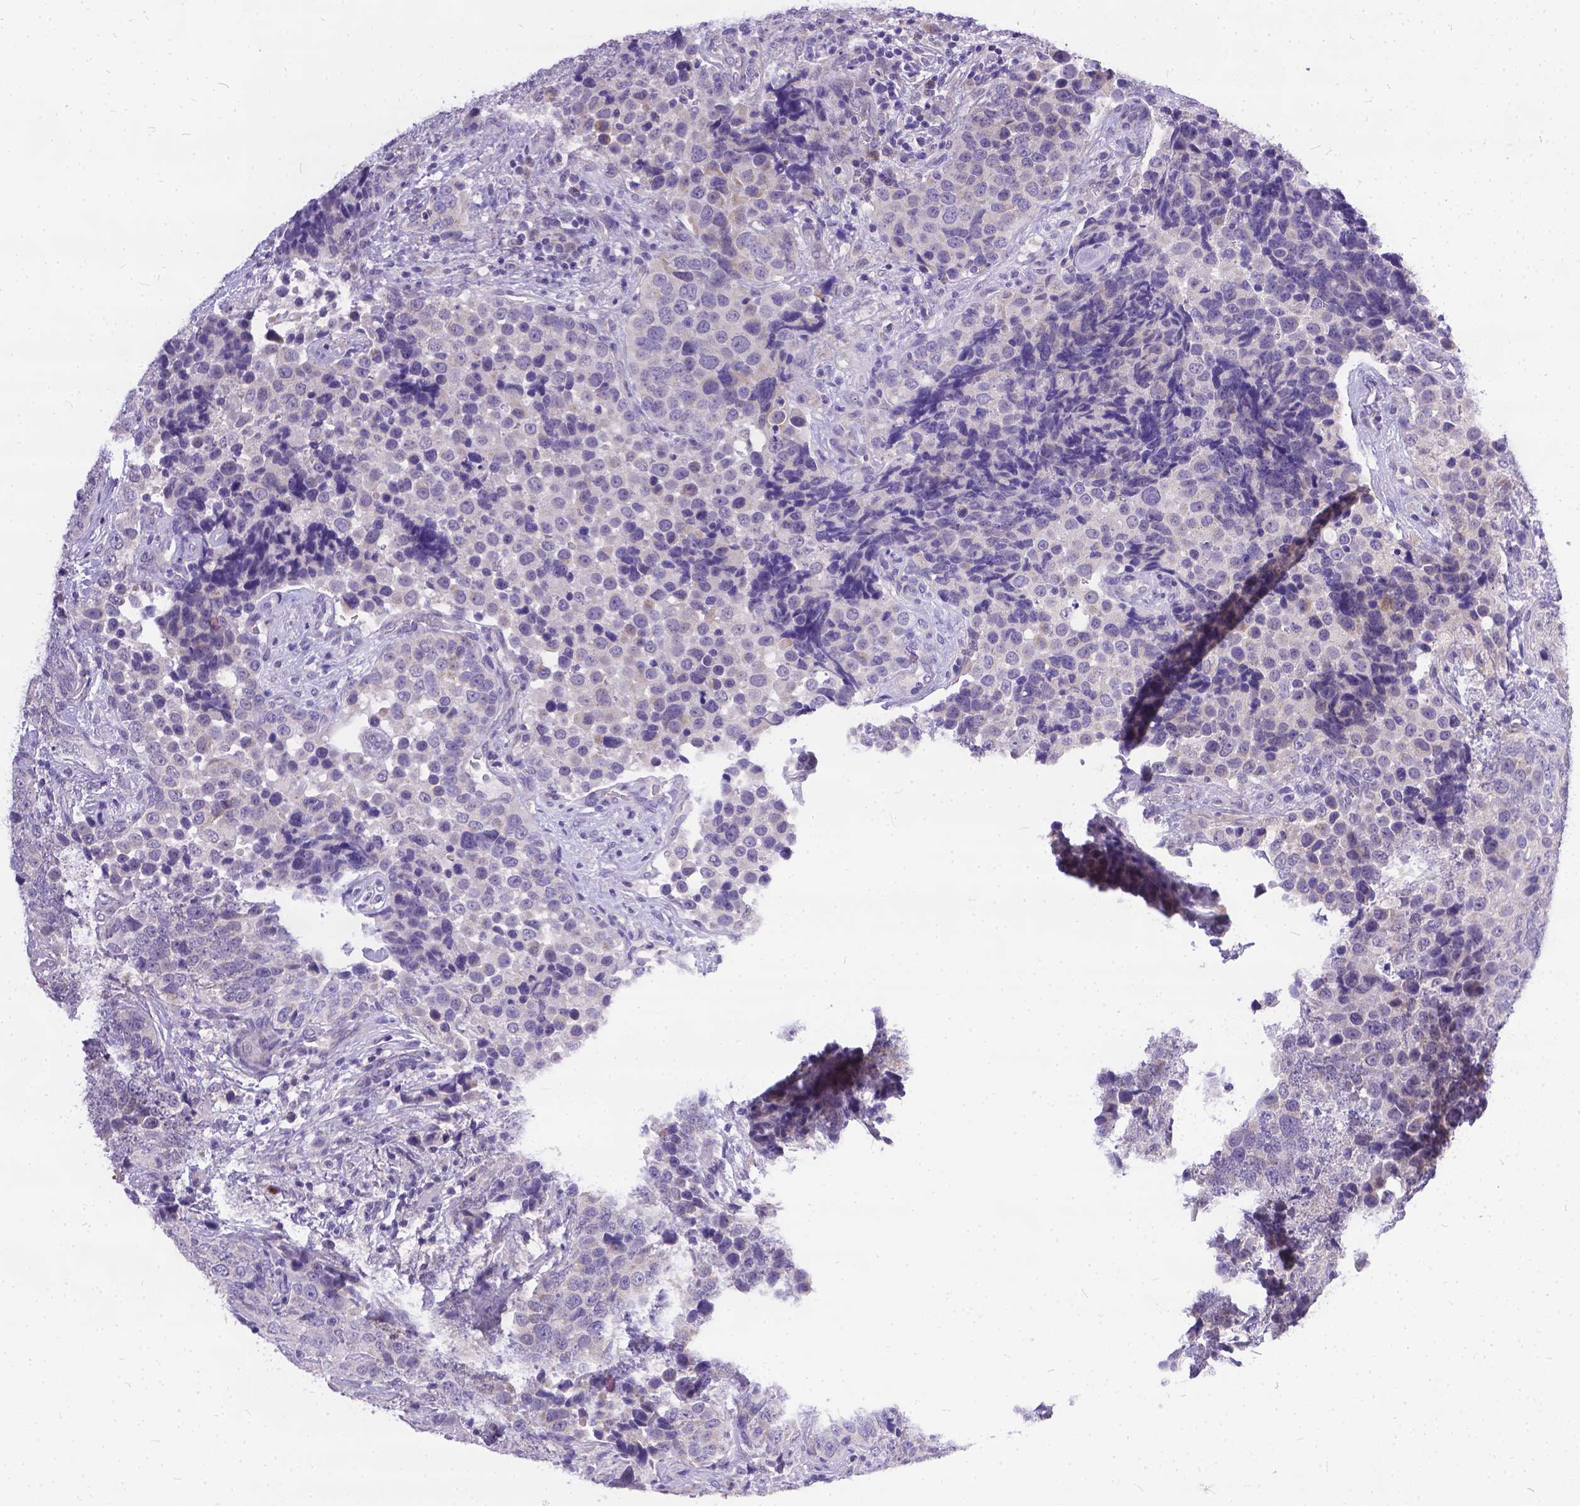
{"staining": {"intensity": "weak", "quantity": "<25%", "location": "cytoplasmic/membranous"}, "tissue": "urothelial cancer", "cell_type": "Tumor cells", "image_type": "cancer", "snomed": [{"axis": "morphology", "description": "Urothelial carcinoma, NOS"}, {"axis": "topography", "description": "Urinary bladder"}], "caption": "Tumor cells show no significant protein staining in urothelial cancer.", "gene": "DLEC1", "patient": {"sex": "male", "age": 52}}